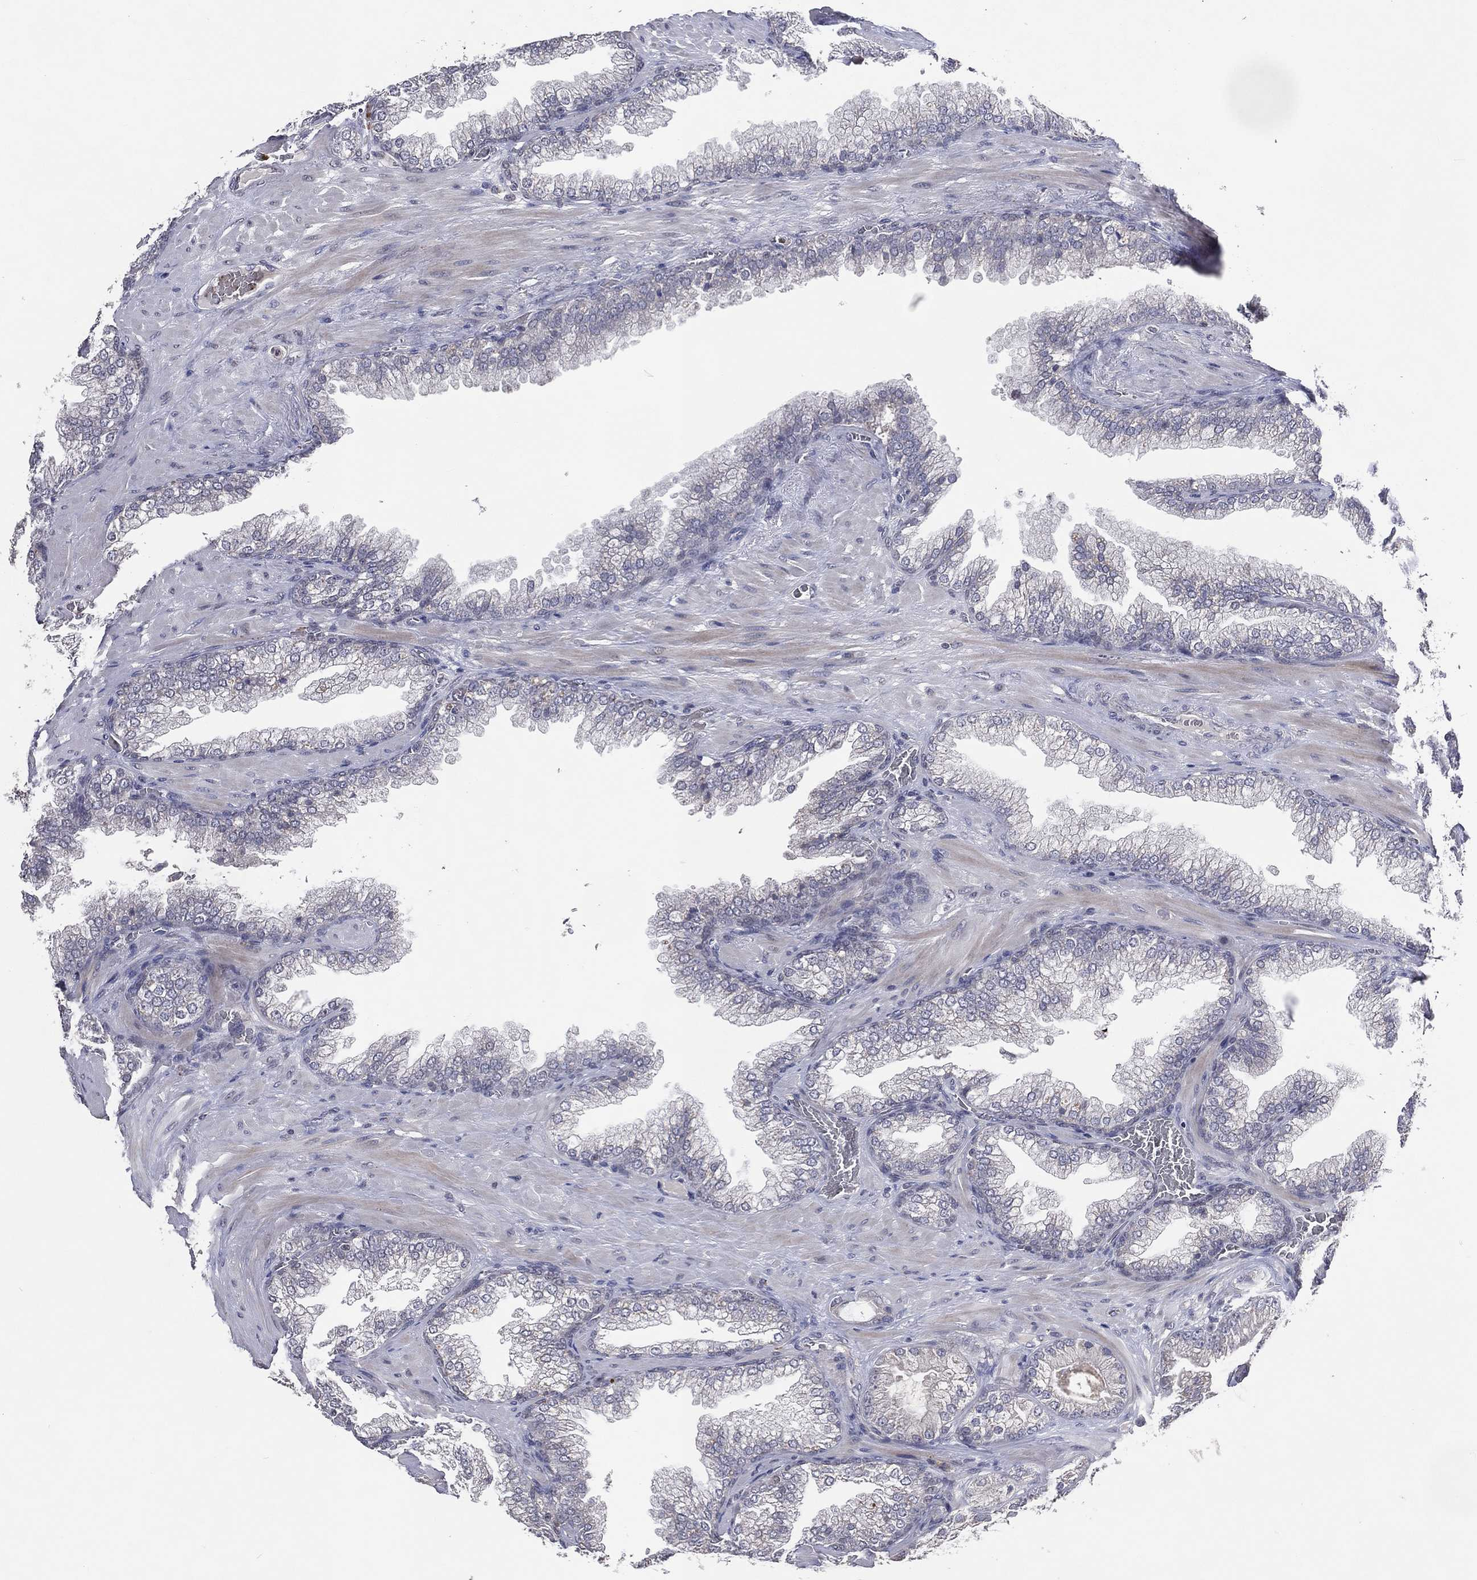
{"staining": {"intensity": "negative", "quantity": "none", "location": "none"}, "tissue": "prostate cancer", "cell_type": "Tumor cells", "image_type": "cancer", "snomed": [{"axis": "morphology", "description": "Adenocarcinoma, Low grade"}, {"axis": "topography", "description": "Prostate"}], "caption": "Immunohistochemistry (IHC) micrograph of neoplastic tissue: human low-grade adenocarcinoma (prostate) stained with DAB displays no significant protein staining in tumor cells.", "gene": "DNAH7", "patient": {"sex": "male", "age": 57}}